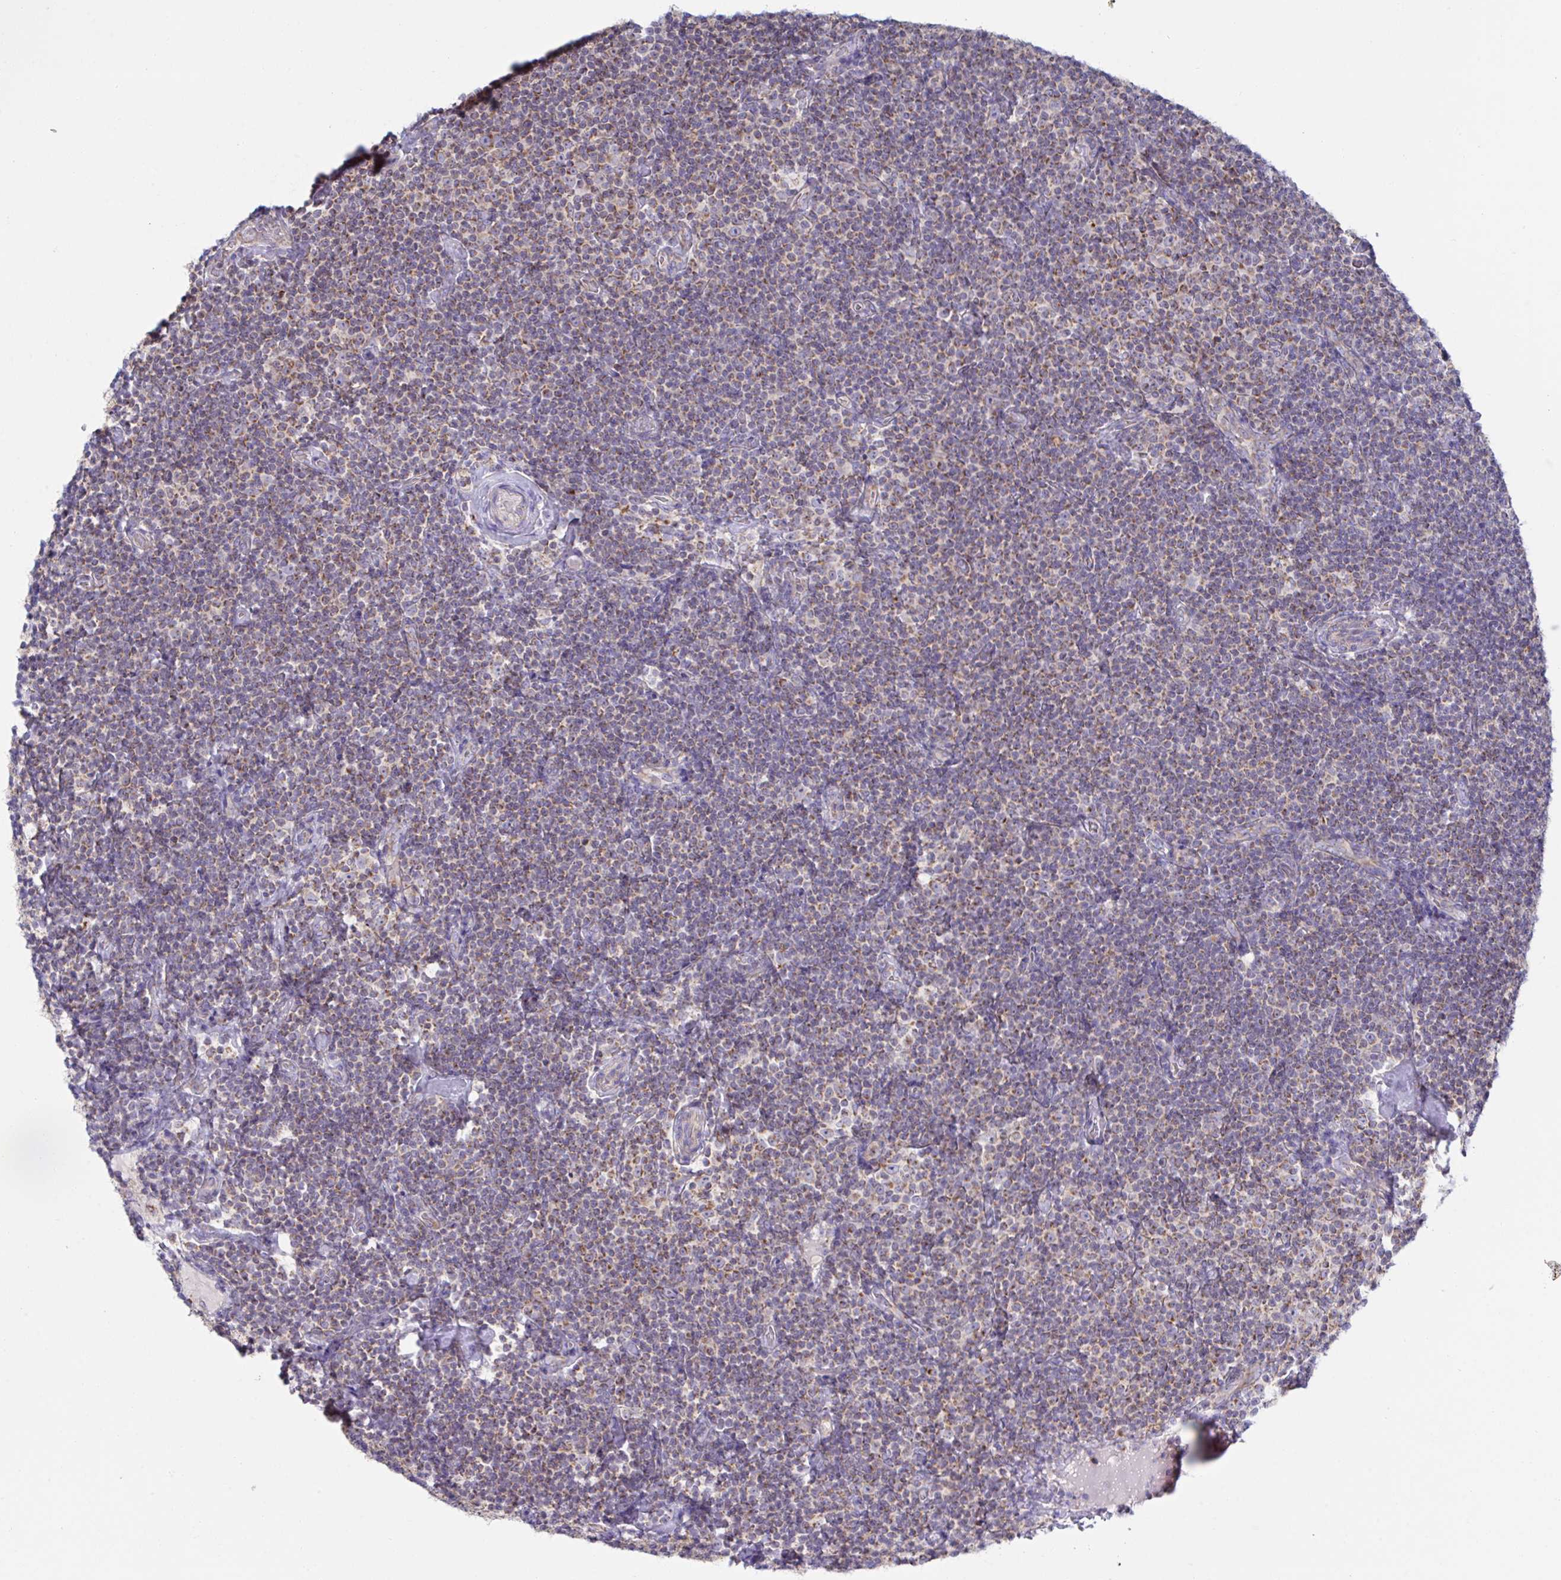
{"staining": {"intensity": "moderate", "quantity": "25%-75%", "location": "cytoplasmic/membranous"}, "tissue": "lymphoma", "cell_type": "Tumor cells", "image_type": "cancer", "snomed": [{"axis": "morphology", "description": "Malignant lymphoma, non-Hodgkin's type, Low grade"}, {"axis": "topography", "description": "Lymph node"}], "caption": "Protein staining by IHC displays moderate cytoplasmic/membranous positivity in about 25%-75% of tumor cells in low-grade malignant lymphoma, non-Hodgkin's type.", "gene": "NDUFA7", "patient": {"sex": "male", "age": 81}}